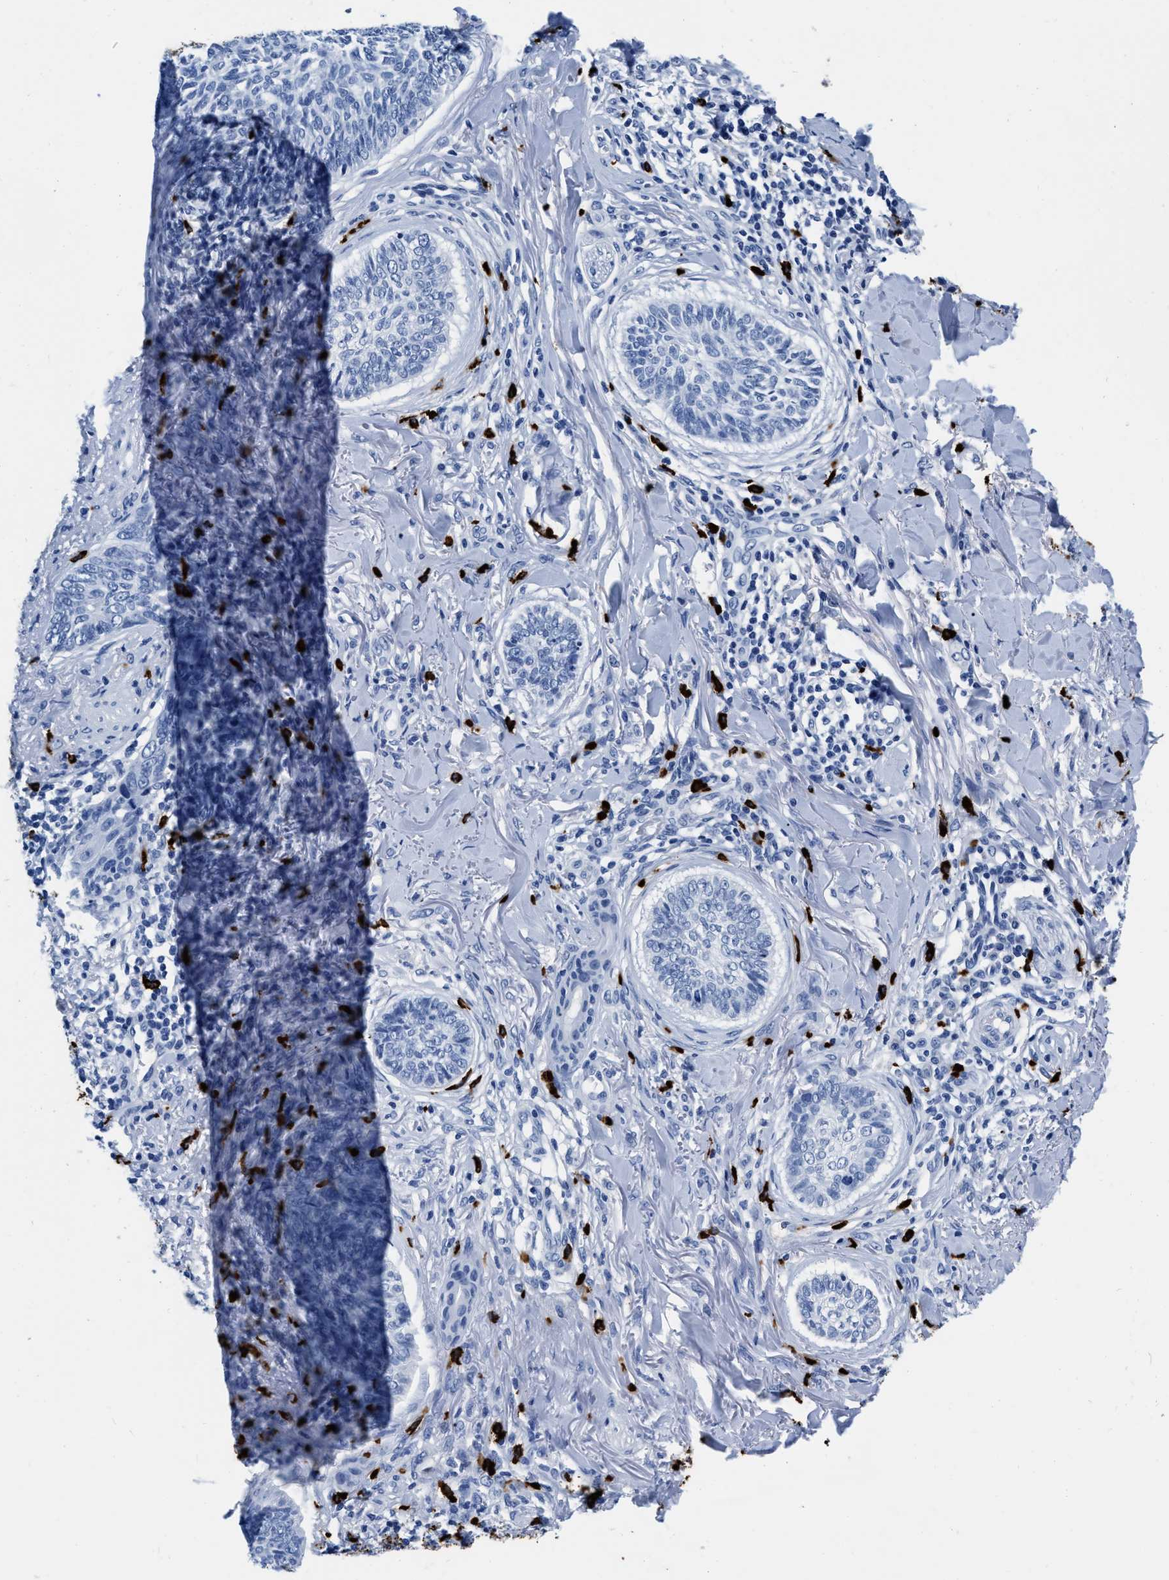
{"staining": {"intensity": "negative", "quantity": "none", "location": "none"}, "tissue": "skin cancer", "cell_type": "Tumor cells", "image_type": "cancer", "snomed": [{"axis": "morphology", "description": "Basal cell carcinoma"}, {"axis": "topography", "description": "Skin"}], "caption": "High power microscopy micrograph of an IHC photomicrograph of basal cell carcinoma (skin), revealing no significant expression in tumor cells.", "gene": "CER1", "patient": {"sex": "male", "age": 43}}